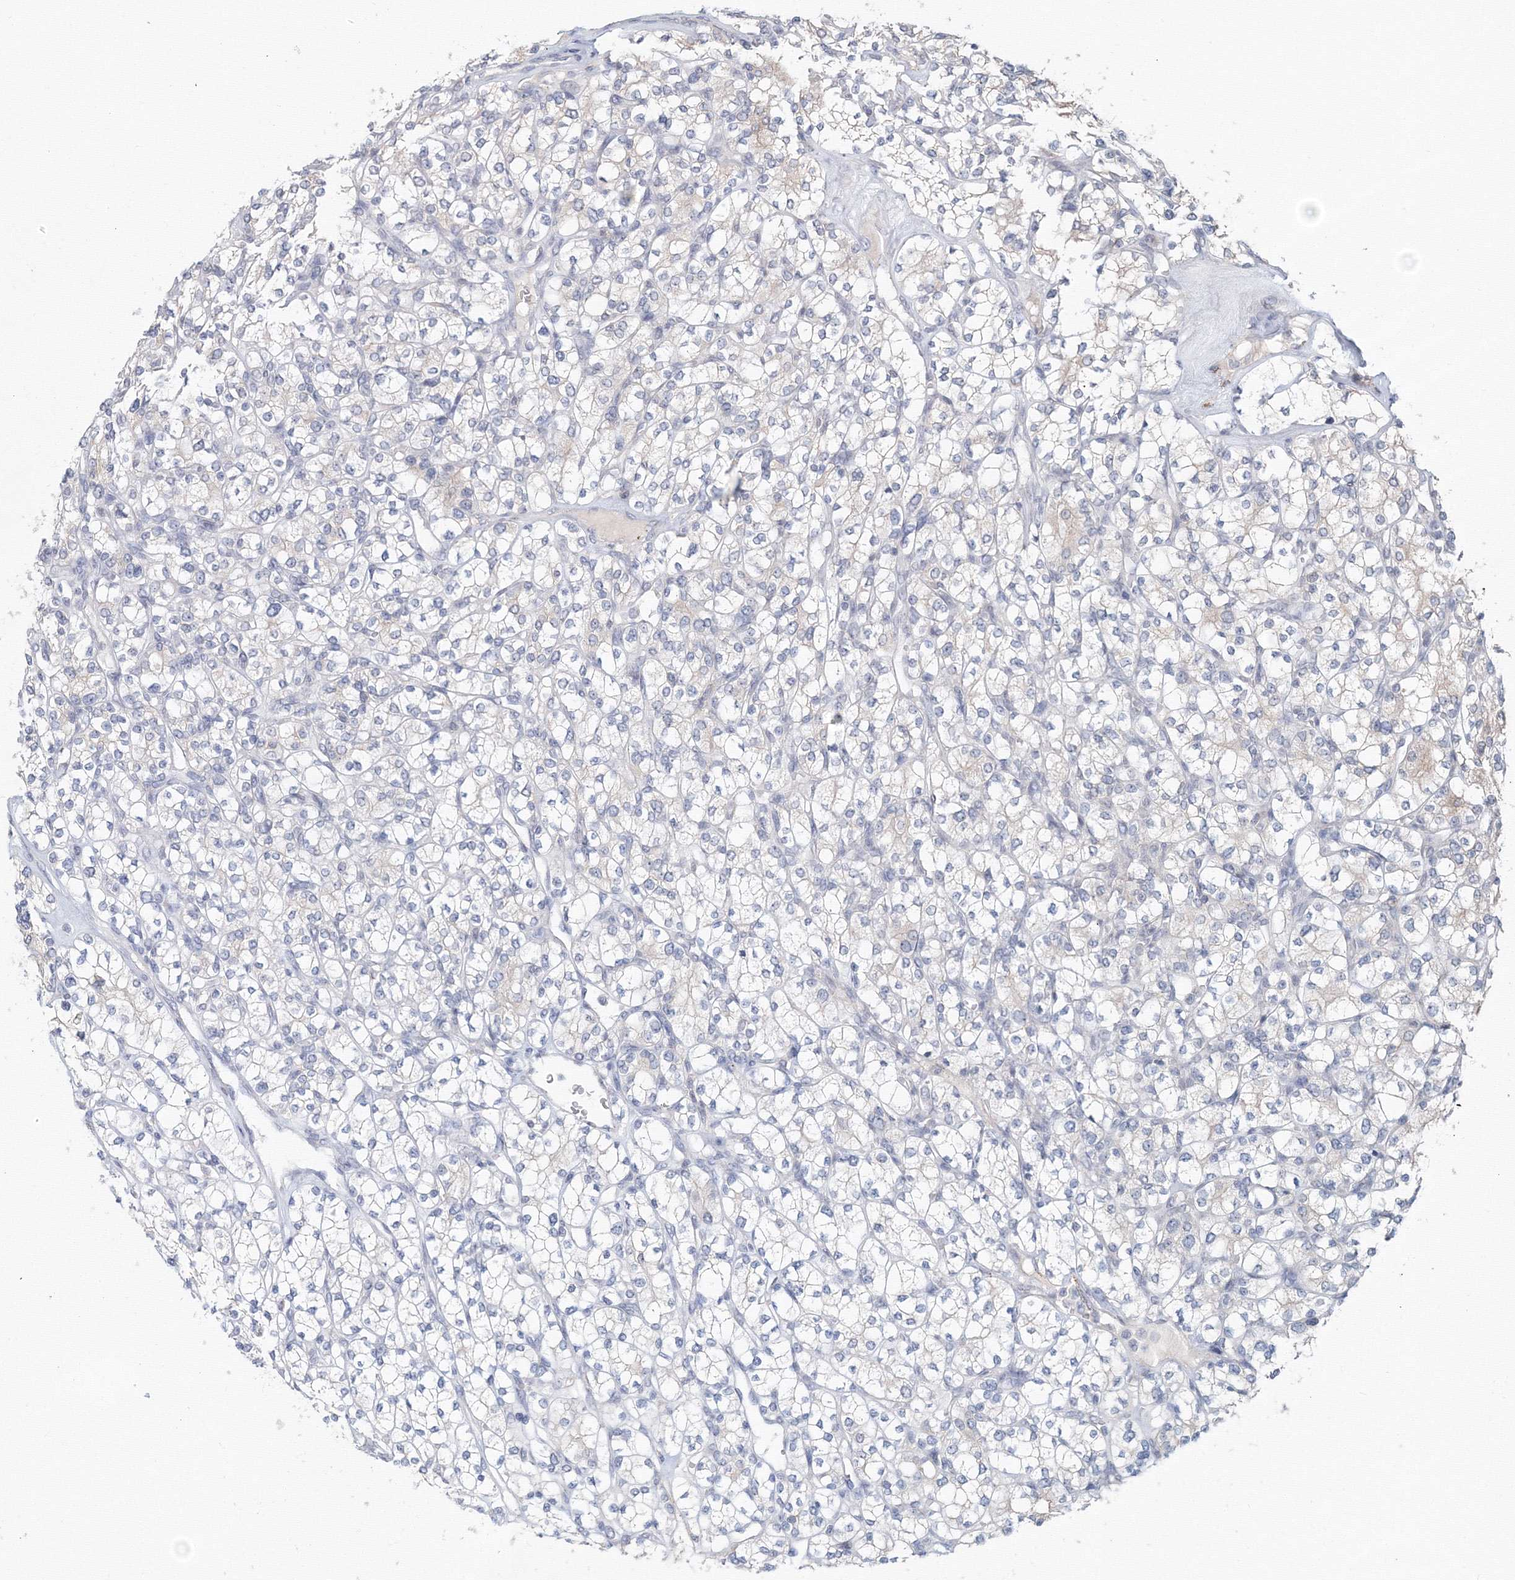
{"staining": {"intensity": "negative", "quantity": "none", "location": "none"}, "tissue": "renal cancer", "cell_type": "Tumor cells", "image_type": "cancer", "snomed": [{"axis": "morphology", "description": "Adenocarcinoma, NOS"}, {"axis": "topography", "description": "Kidney"}], "caption": "A histopathology image of human renal adenocarcinoma is negative for staining in tumor cells.", "gene": "SLC7A7", "patient": {"sex": "male", "age": 77}}